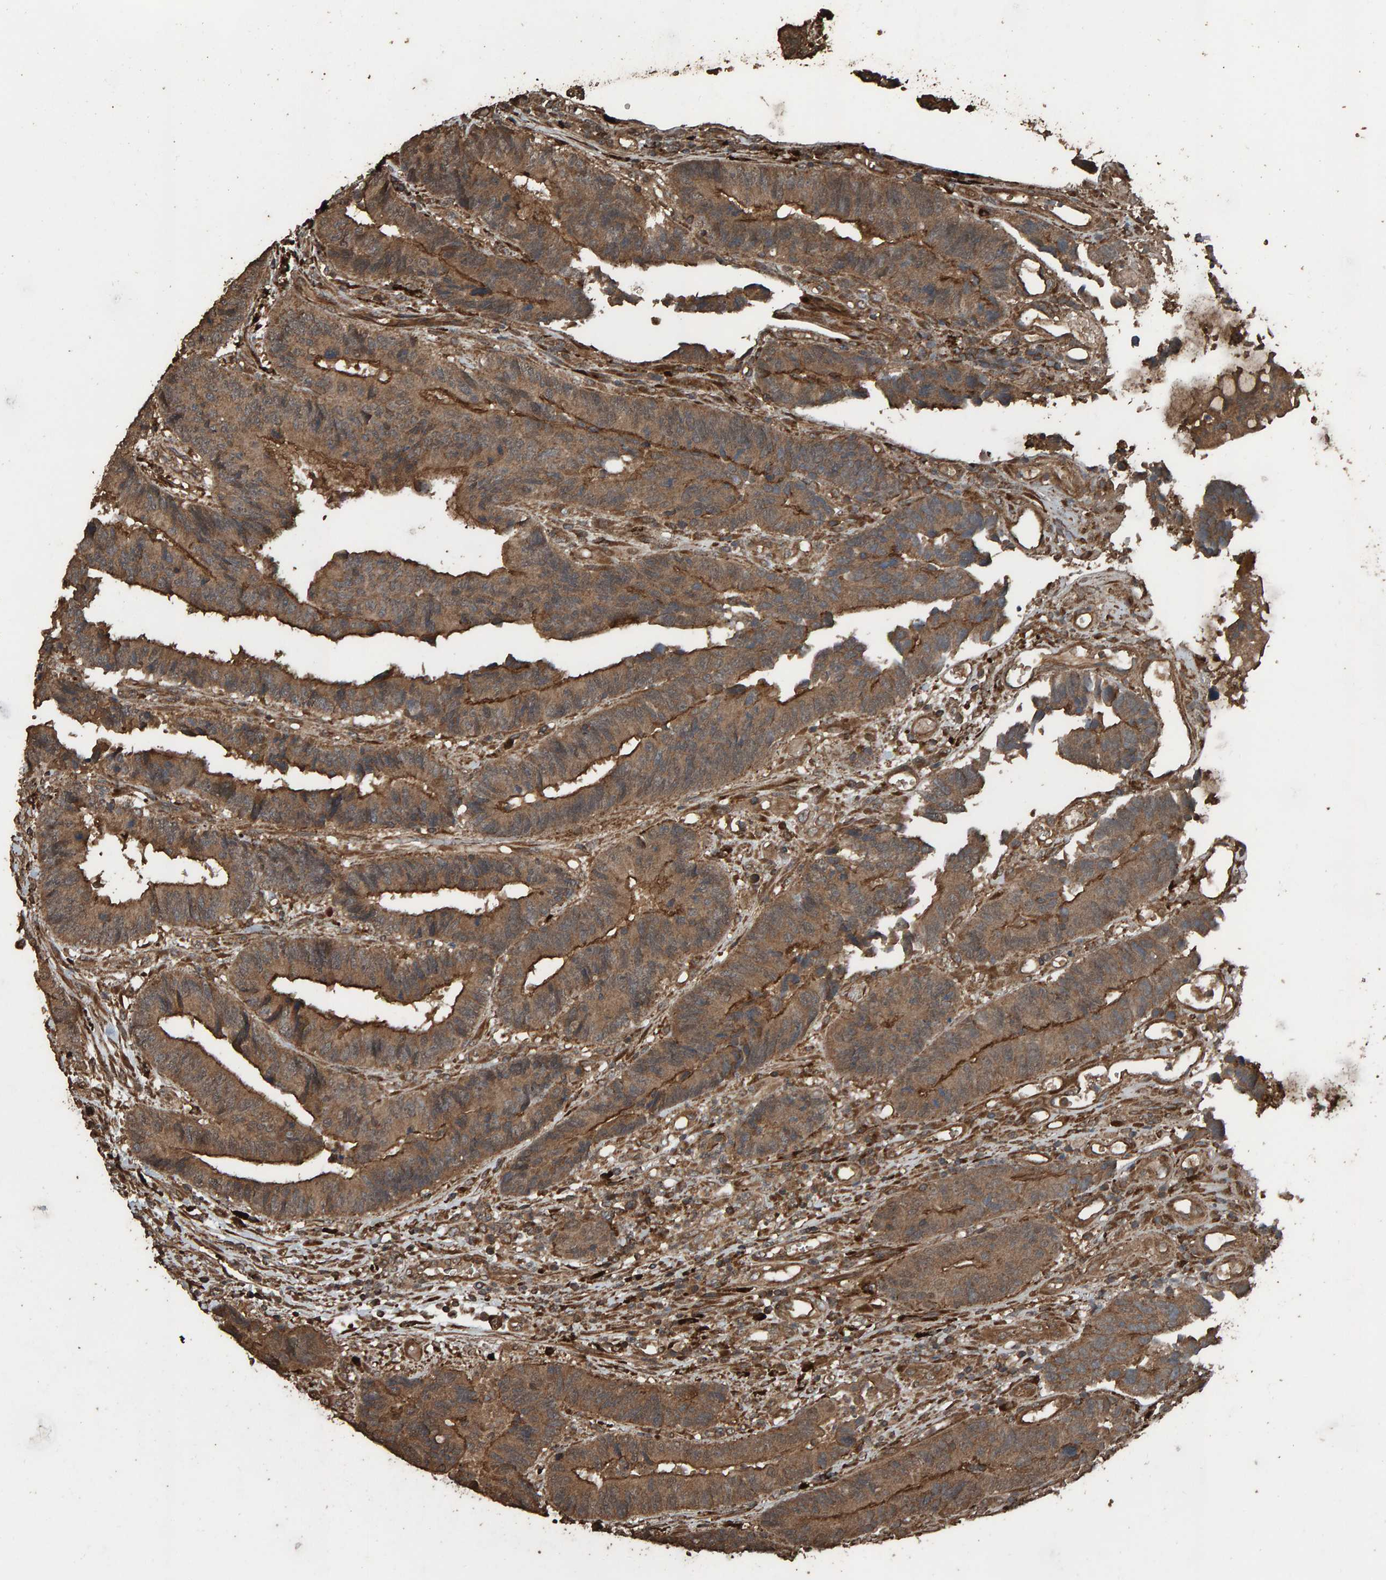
{"staining": {"intensity": "moderate", "quantity": ">75%", "location": "cytoplasmic/membranous"}, "tissue": "colorectal cancer", "cell_type": "Tumor cells", "image_type": "cancer", "snomed": [{"axis": "morphology", "description": "Adenocarcinoma, NOS"}, {"axis": "topography", "description": "Rectum"}], "caption": "Immunohistochemistry (IHC) micrograph of human colorectal cancer (adenocarcinoma) stained for a protein (brown), which shows medium levels of moderate cytoplasmic/membranous staining in about >75% of tumor cells.", "gene": "DUS1L", "patient": {"sex": "male", "age": 84}}